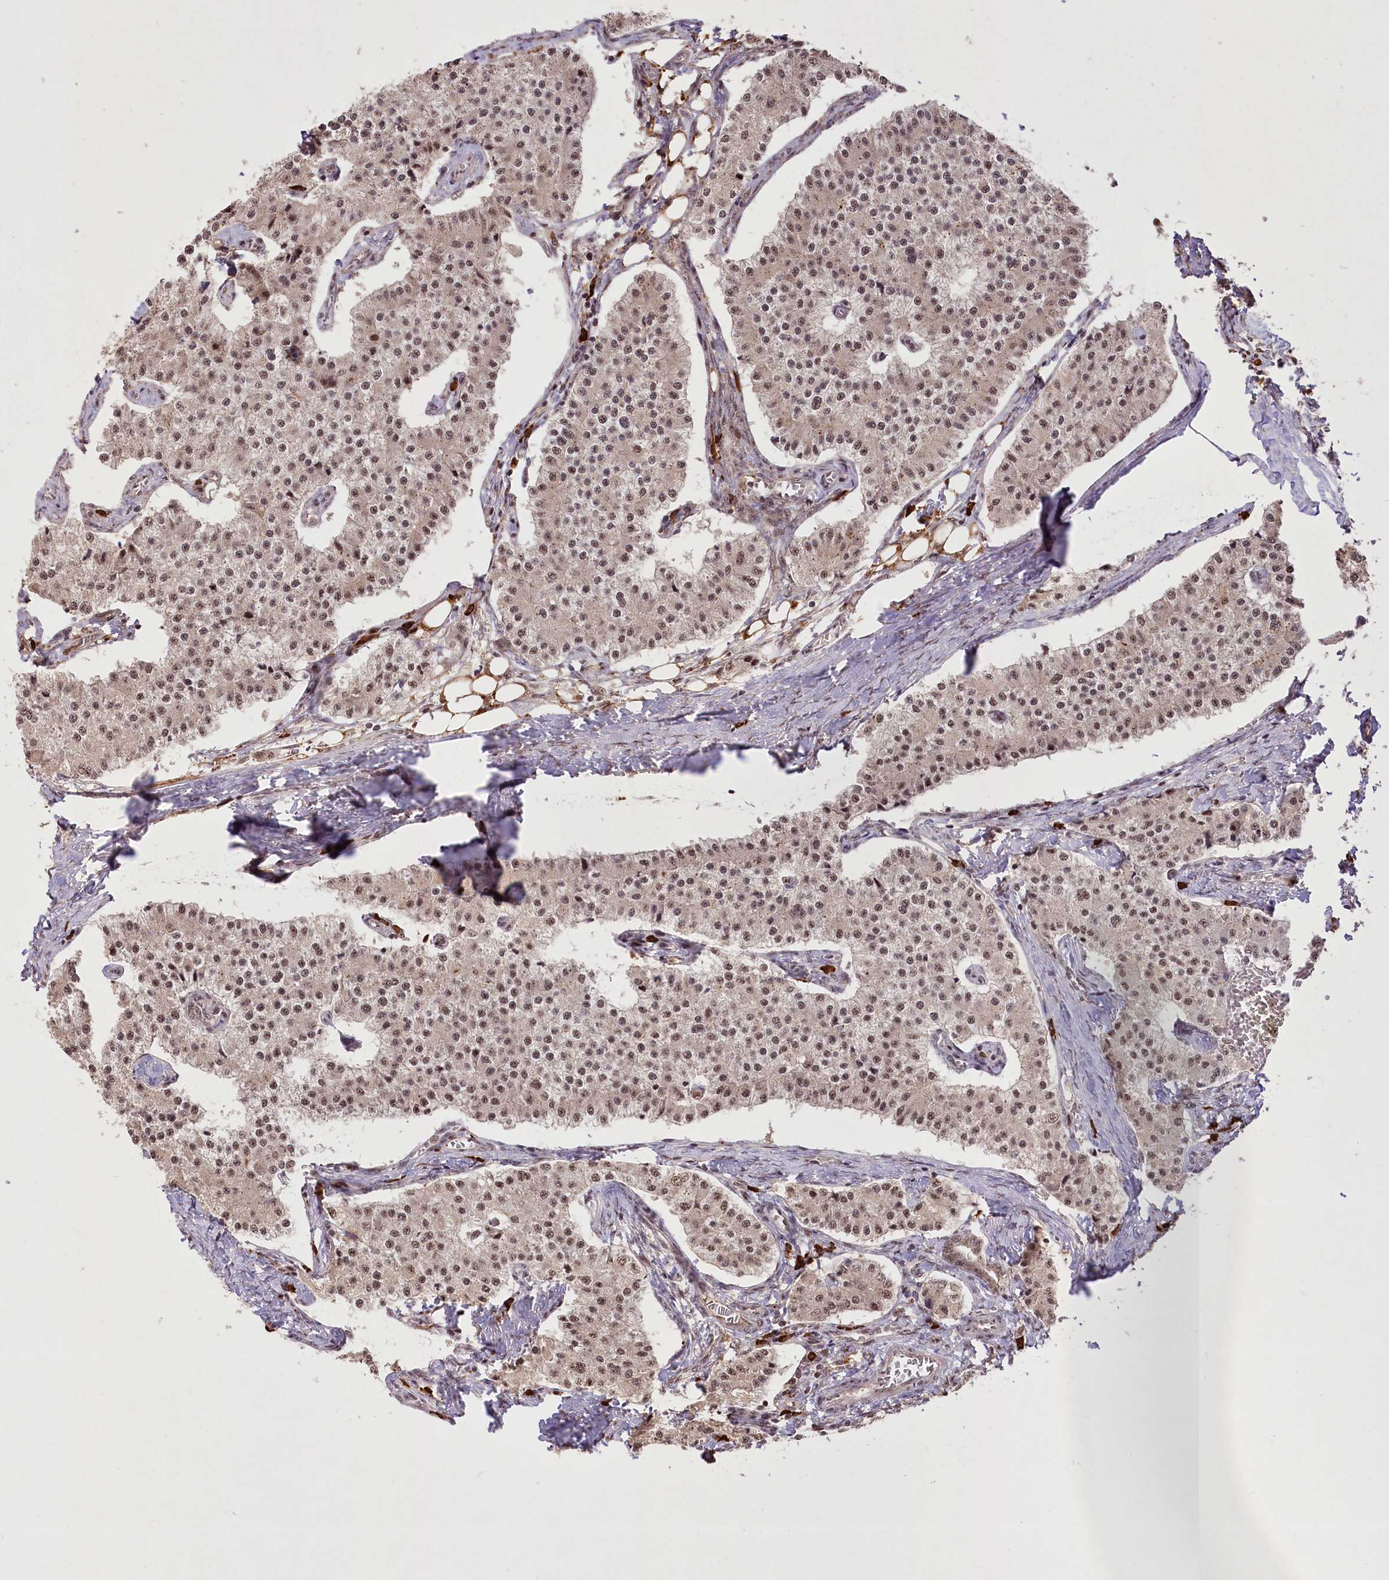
{"staining": {"intensity": "weak", "quantity": ">75%", "location": "nuclear"}, "tissue": "carcinoid", "cell_type": "Tumor cells", "image_type": "cancer", "snomed": [{"axis": "morphology", "description": "Carcinoid, malignant, NOS"}, {"axis": "topography", "description": "Colon"}], "caption": "Immunohistochemistry (IHC) photomicrograph of neoplastic tissue: human carcinoid stained using IHC displays low levels of weak protein expression localized specifically in the nuclear of tumor cells, appearing as a nuclear brown color.", "gene": "PYROXD1", "patient": {"sex": "female", "age": 52}}